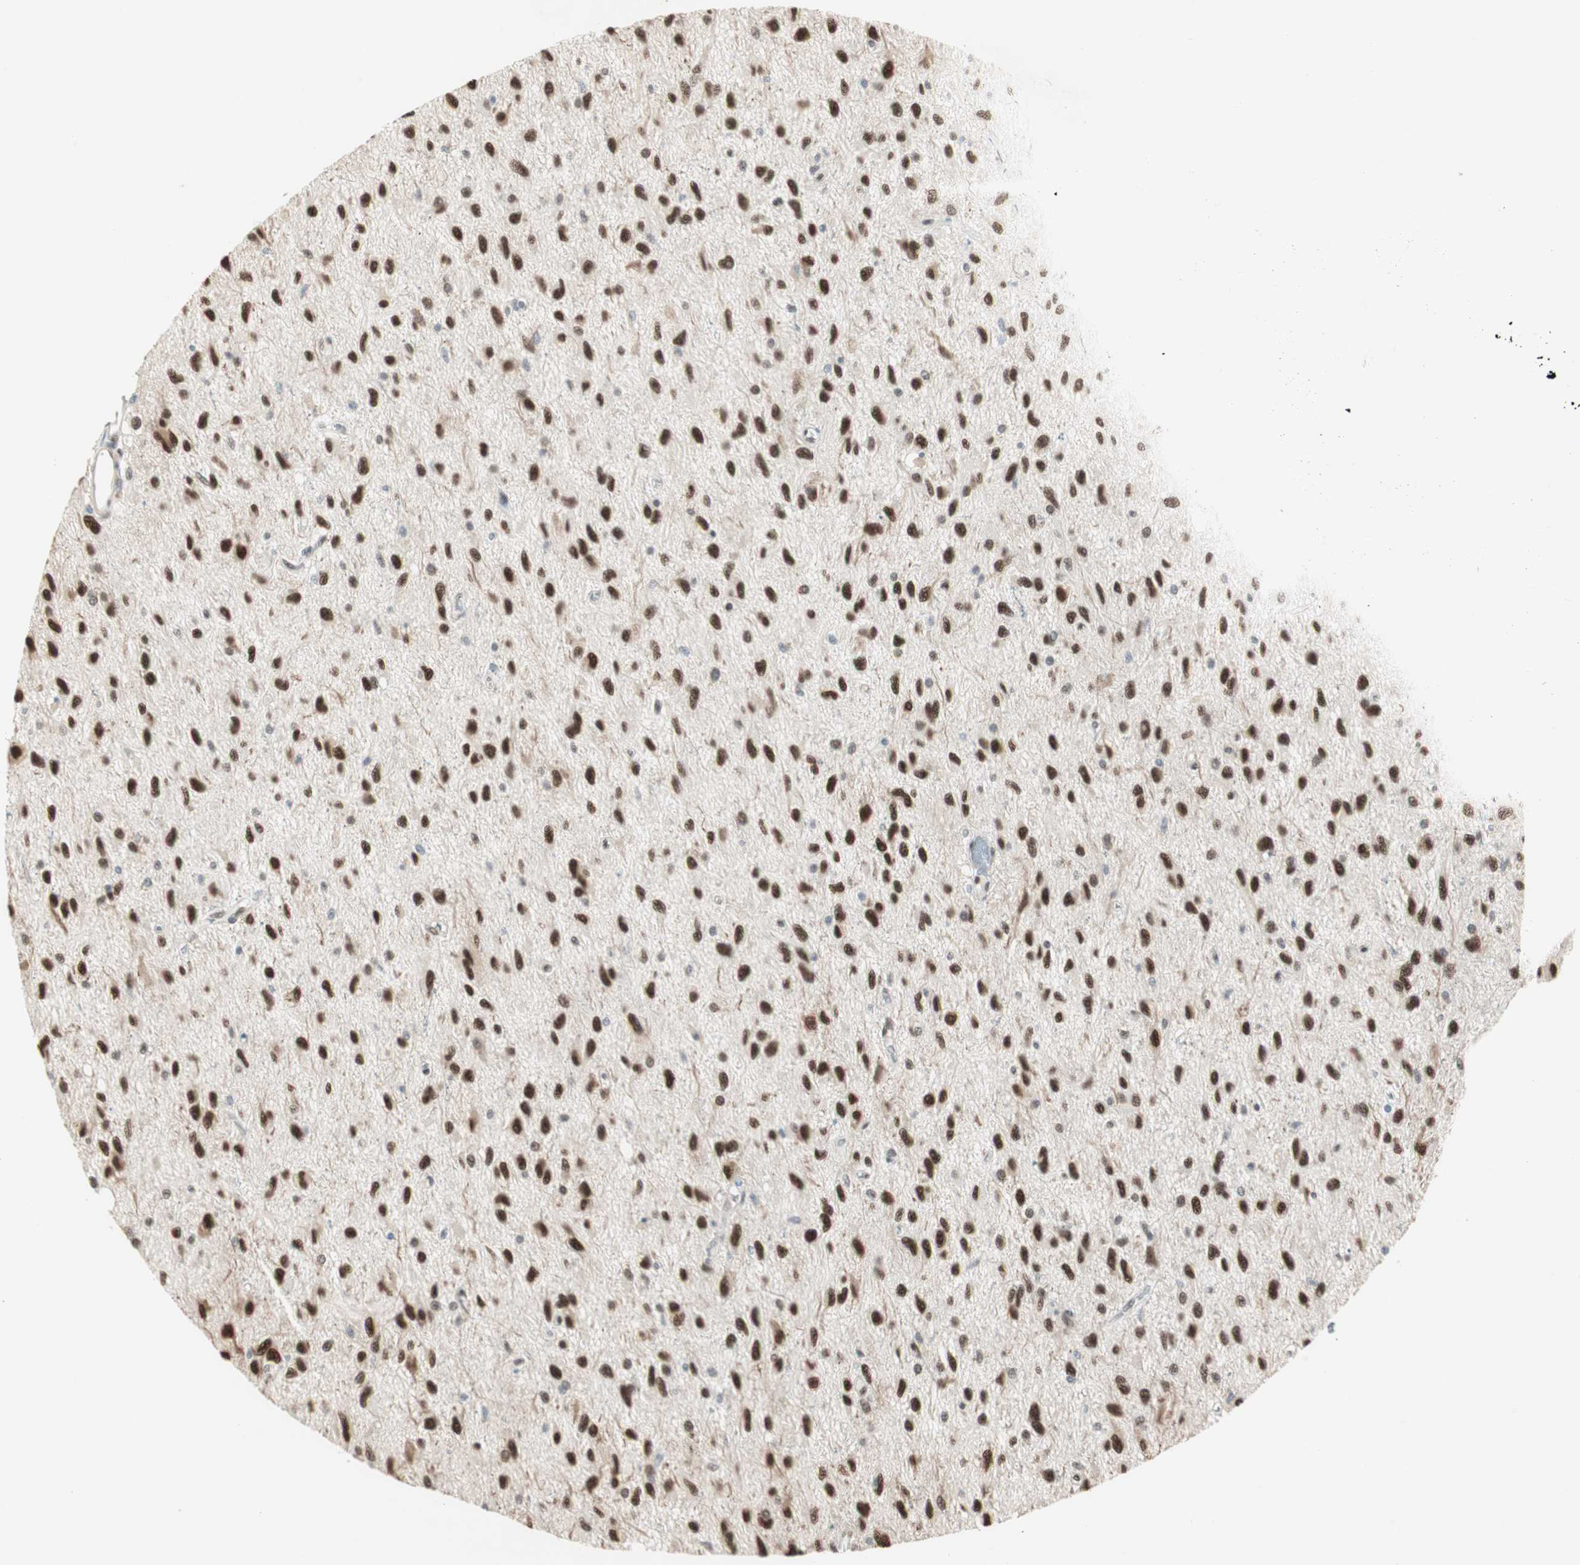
{"staining": {"intensity": "strong", "quantity": ">75%", "location": "nuclear"}, "tissue": "glioma", "cell_type": "Tumor cells", "image_type": "cancer", "snomed": [{"axis": "morphology", "description": "Glioma, malignant, Low grade"}, {"axis": "topography", "description": "Brain"}], "caption": "Immunohistochemical staining of glioma displays strong nuclear protein positivity in about >75% of tumor cells. The staining was performed using DAB (3,3'-diaminobenzidine) to visualize the protein expression in brown, while the nuclei were stained in blue with hematoxylin (Magnification: 20x).", "gene": "ZBTB17", "patient": {"sex": "male", "age": 77}}